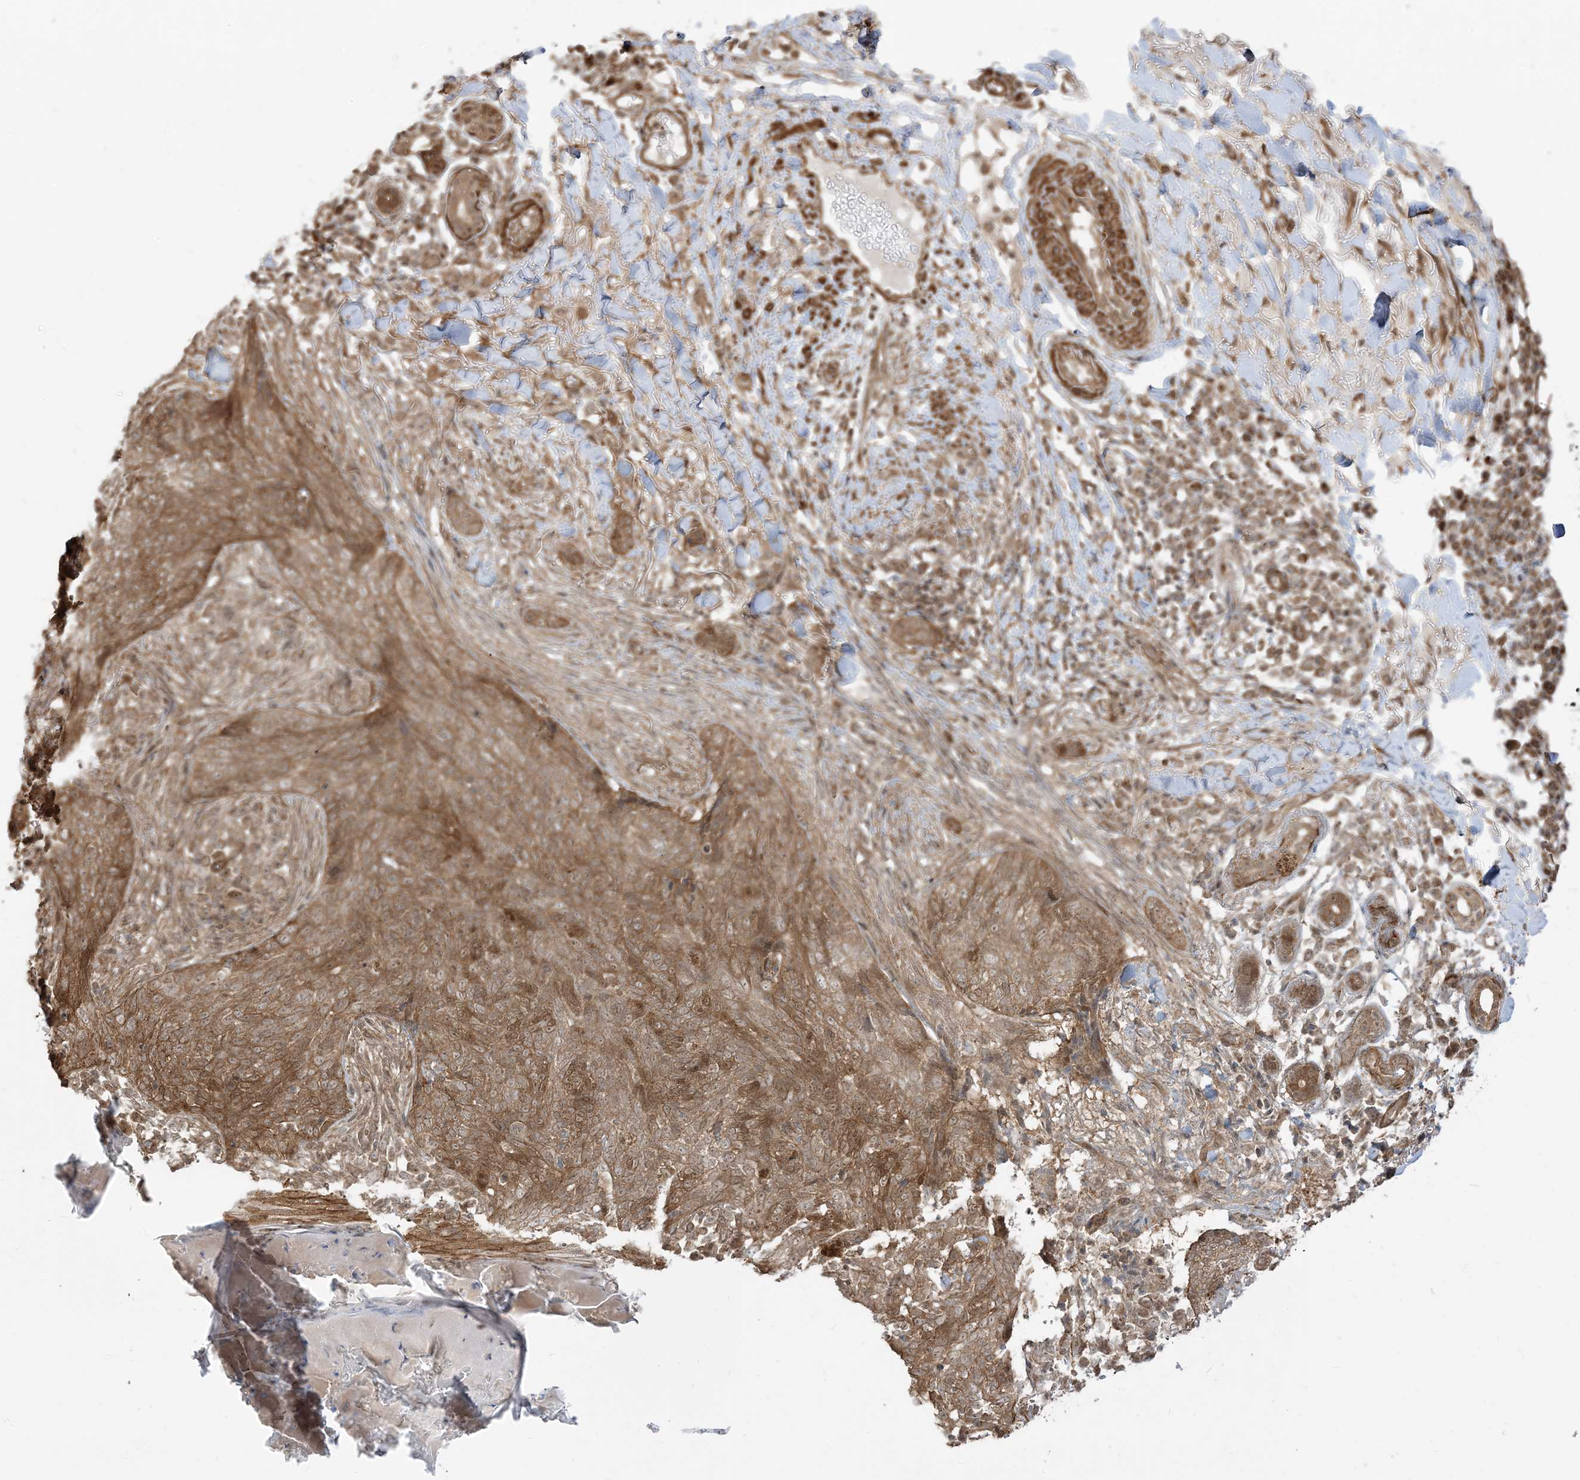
{"staining": {"intensity": "moderate", "quantity": ">75%", "location": "cytoplasmic/membranous"}, "tissue": "skin cancer", "cell_type": "Tumor cells", "image_type": "cancer", "snomed": [{"axis": "morphology", "description": "Basal cell carcinoma"}, {"axis": "topography", "description": "Skin"}], "caption": "Basal cell carcinoma (skin) tissue reveals moderate cytoplasmic/membranous staining in about >75% of tumor cells Using DAB (3,3'-diaminobenzidine) (brown) and hematoxylin (blue) stains, captured at high magnification using brightfield microscopy.", "gene": "TBCC", "patient": {"sex": "male", "age": 85}}